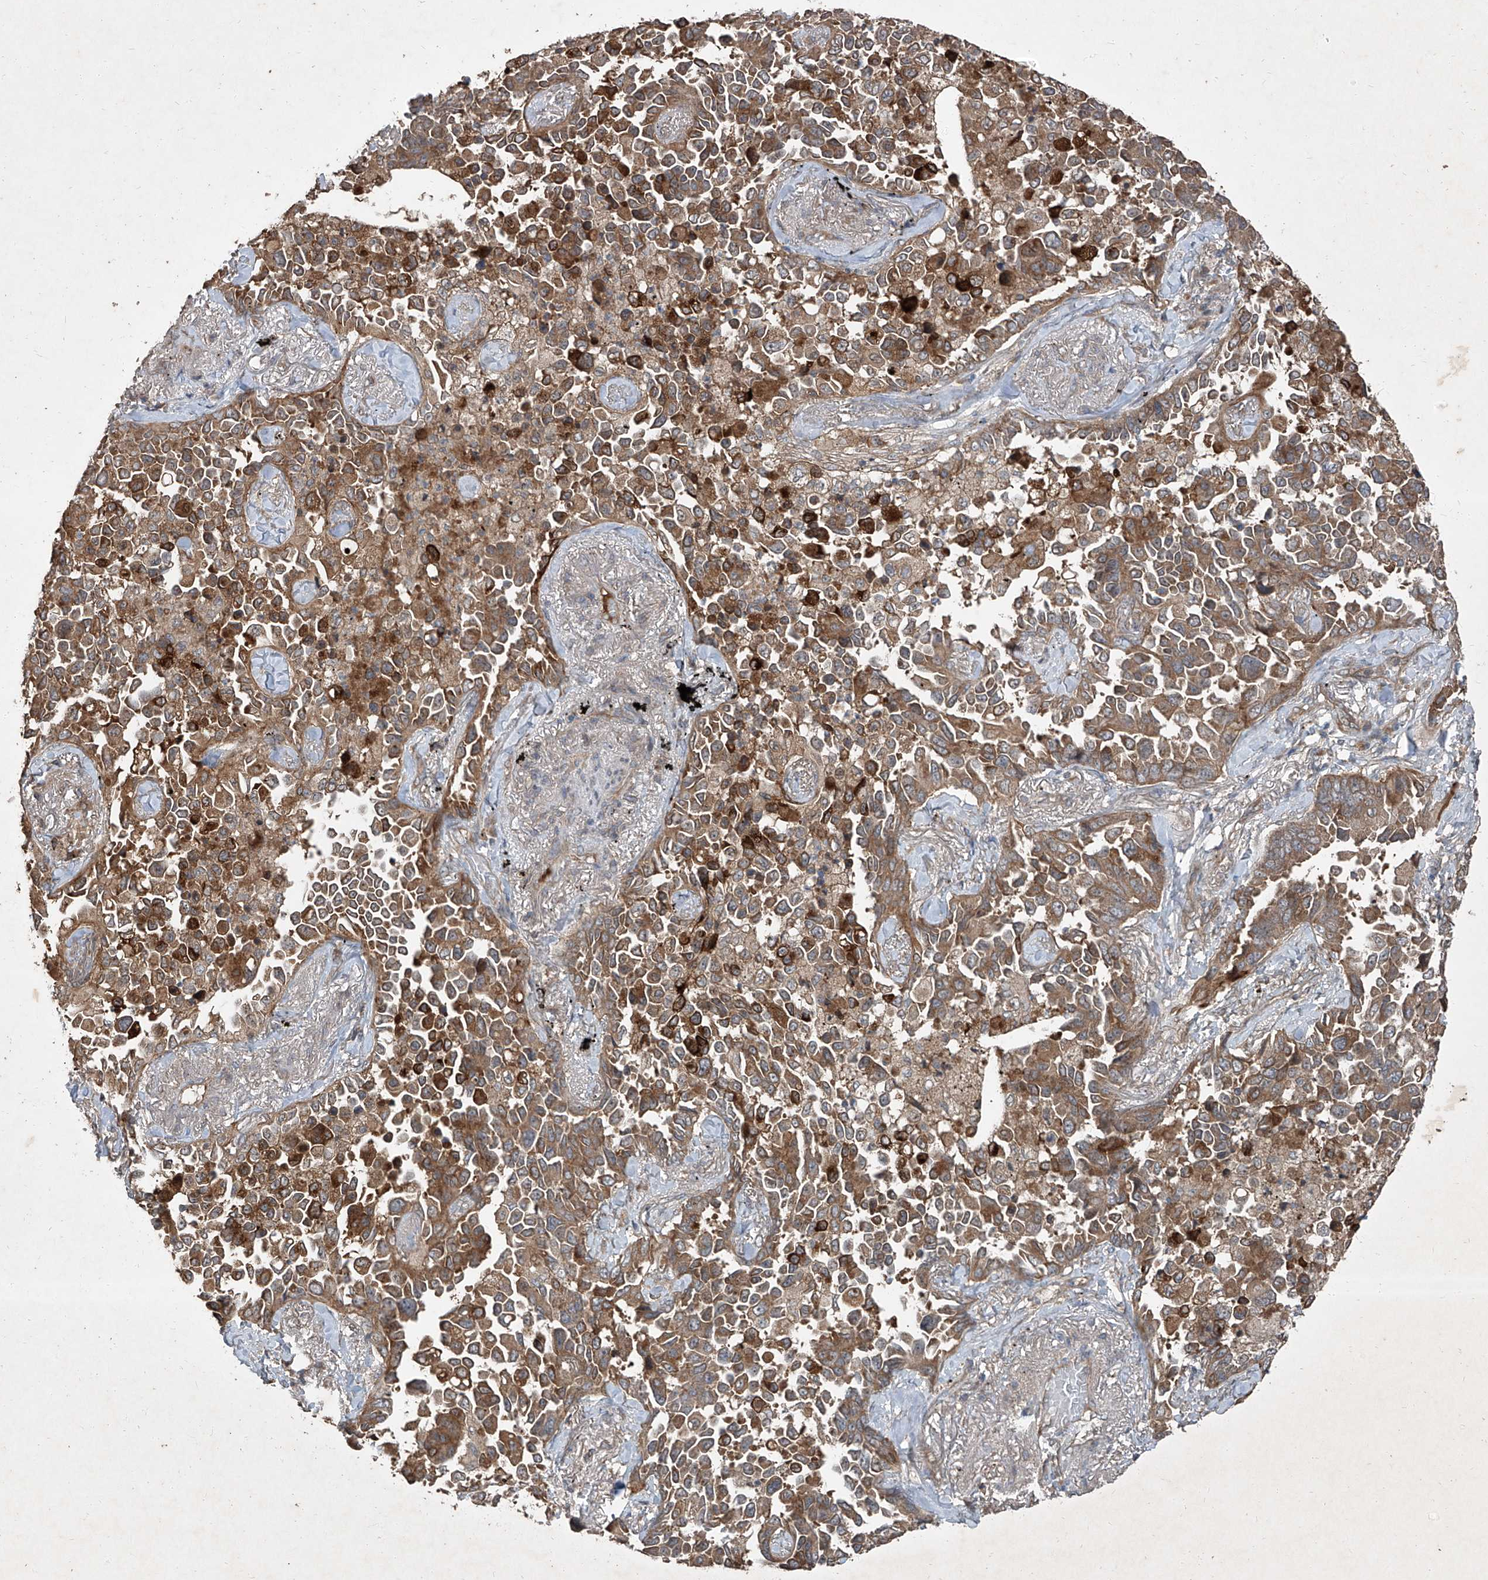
{"staining": {"intensity": "moderate", "quantity": ">75%", "location": "cytoplasmic/membranous"}, "tissue": "lung cancer", "cell_type": "Tumor cells", "image_type": "cancer", "snomed": [{"axis": "morphology", "description": "Adenocarcinoma, NOS"}, {"axis": "topography", "description": "Lung"}], "caption": "An immunohistochemistry image of neoplastic tissue is shown. Protein staining in brown highlights moderate cytoplasmic/membranous positivity in lung cancer within tumor cells. (Brightfield microscopy of DAB IHC at high magnification).", "gene": "CCN1", "patient": {"sex": "female", "age": 67}}